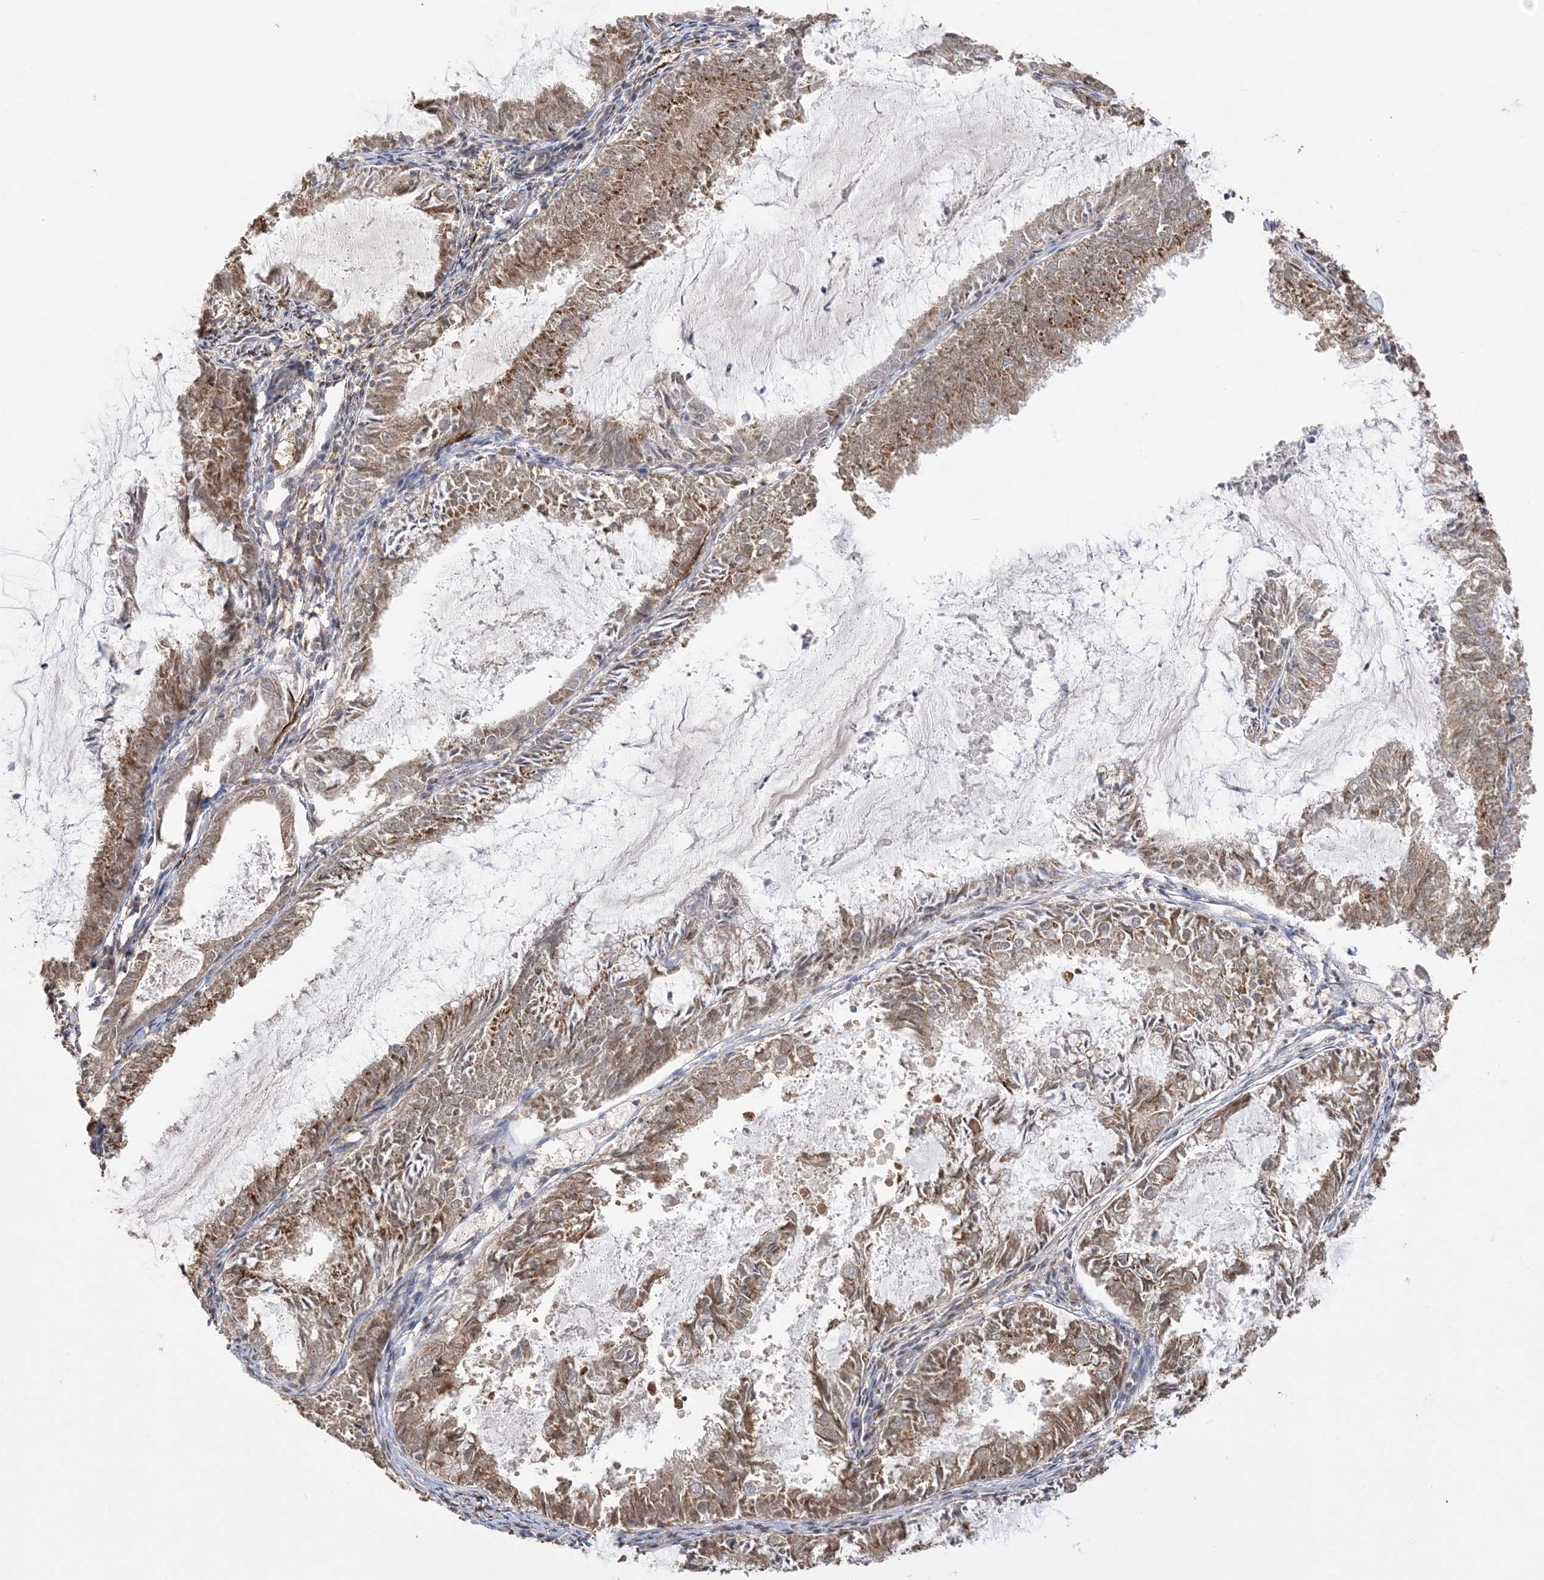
{"staining": {"intensity": "moderate", "quantity": ">75%", "location": "cytoplasmic/membranous"}, "tissue": "endometrial cancer", "cell_type": "Tumor cells", "image_type": "cancer", "snomed": [{"axis": "morphology", "description": "Adenocarcinoma, NOS"}, {"axis": "topography", "description": "Endometrium"}], "caption": "Tumor cells show moderate cytoplasmic/membranous expression in about >75% of cells in endometrial adenocarcinoma.", "gene": "XRN1", "patient": {"sex": "female", "age": 57}}